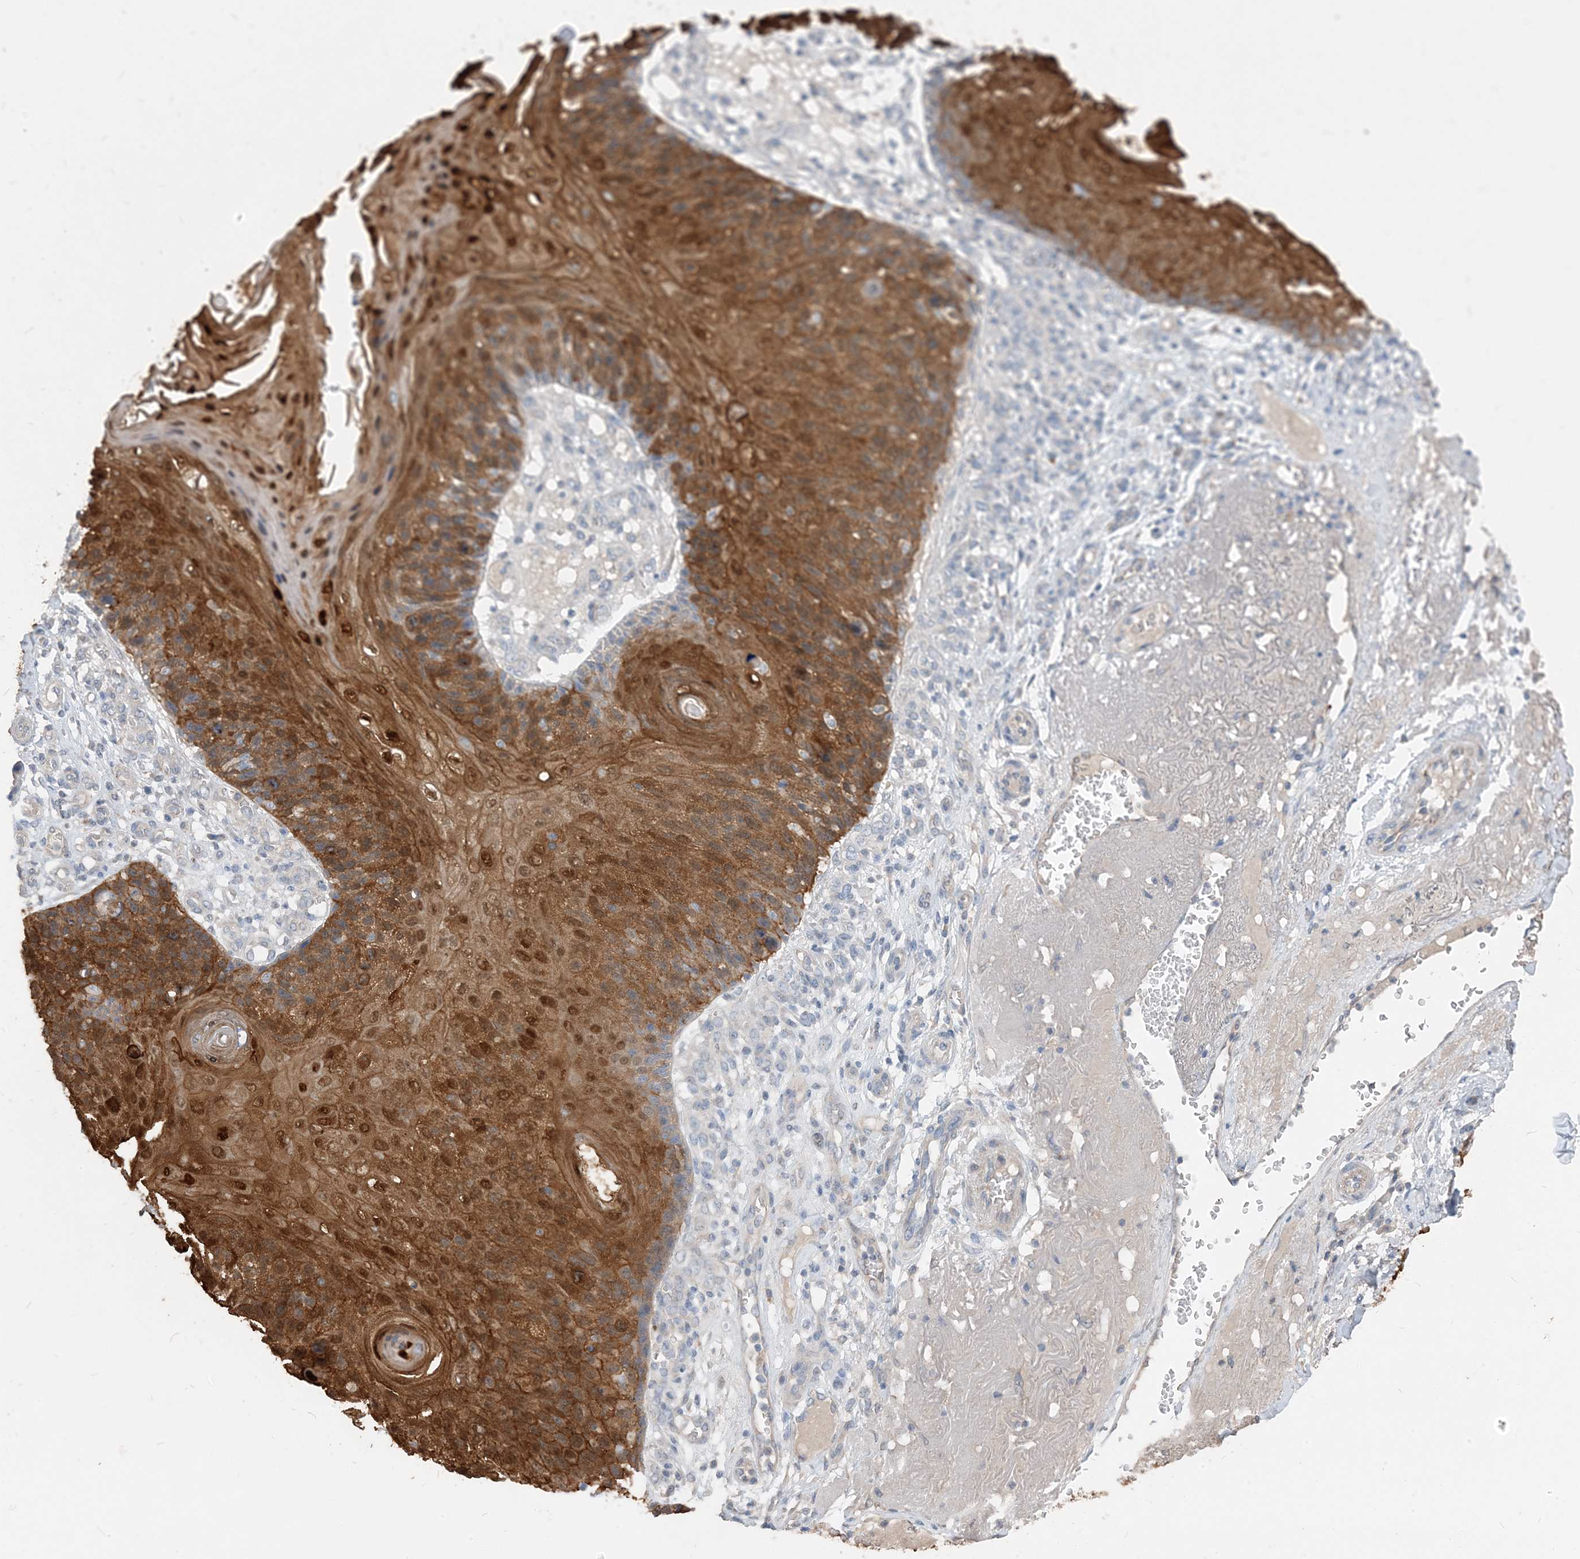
{"staining": {"intensity": "moderate", "quantity": ">75%", "location": "cytoplasmic/membranous,nuclear"}, "tissue": "skin cancer", "cell_type": "Tumor cells", "image_type": "cancer", "snomed": [{"axis": "morphology", "description": "Squamous cell carcinoma, NOS"}, {"axis": "topography", "description": "Skin"}], "caption": "Protein analysis of skin cancer (squamous cell carcinoma) tissue shows moderate cytoplasmic/membranous and nuclear staining in approximately >75% of tumor cells.", "gene": "NCOA7", "patient": {"sex": "female", "age": 88}}